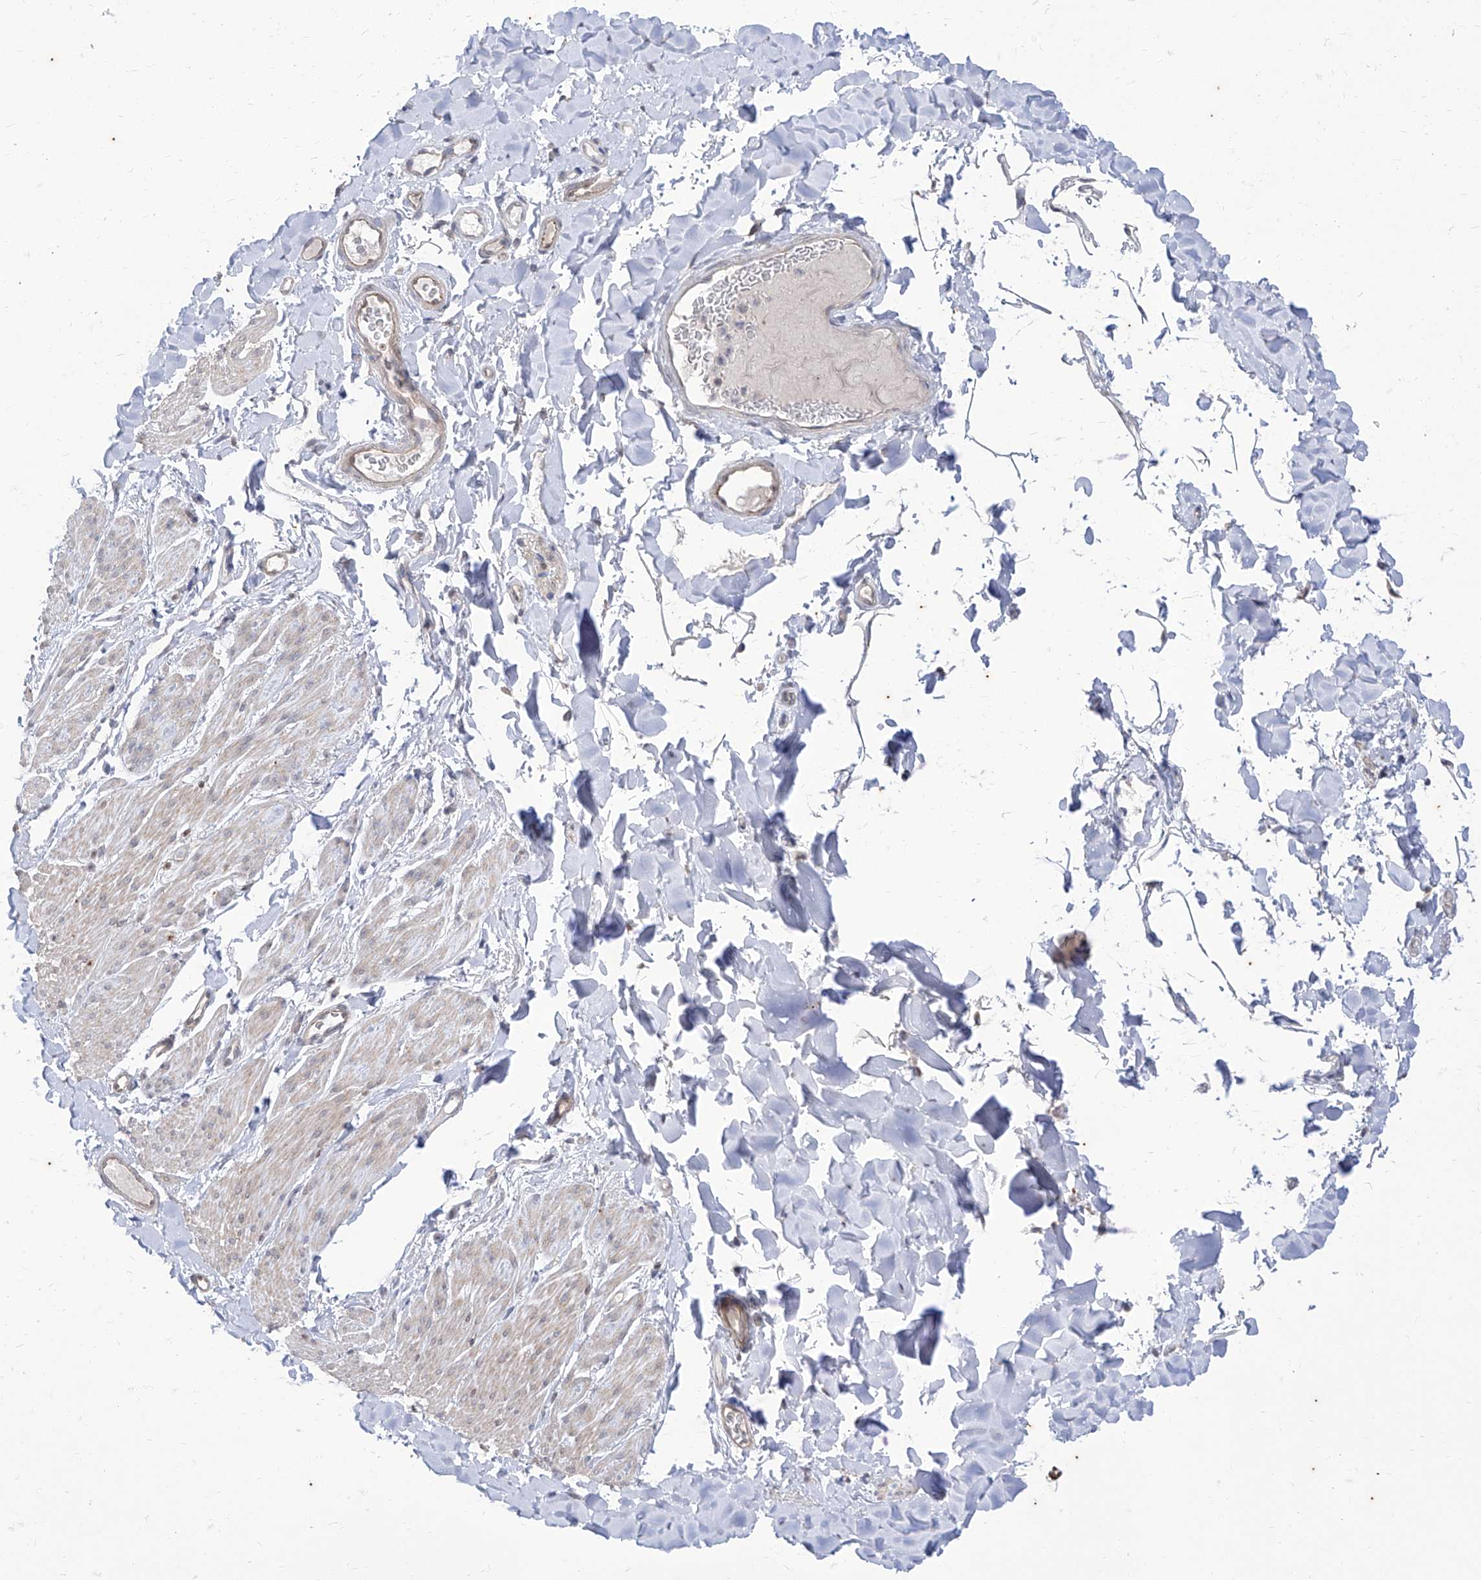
{"staining": {"intensity": "weak", "quantity": "<25%", "location": "cytoplasmic/membranous"}, "tissue": "smooth muscle", "cell_type": "Smooth muscle cells", "image_type": "normal", "snomed": [{"axis": "morphology", "description": "Normal tissue, NOS"}, {"axis": "topography", "description": "Colon"}, {"axis": "topography", "description": "Peripheral nerve tissue"}], "caption": "A high-resolution image shows immunohistochemistry (IHC) staining of normal smooth muscle, which shows no significant staining in smooth muscle cells.", "gene": "PHF20L1", "patient": {"sex": "female", "age": 61}}